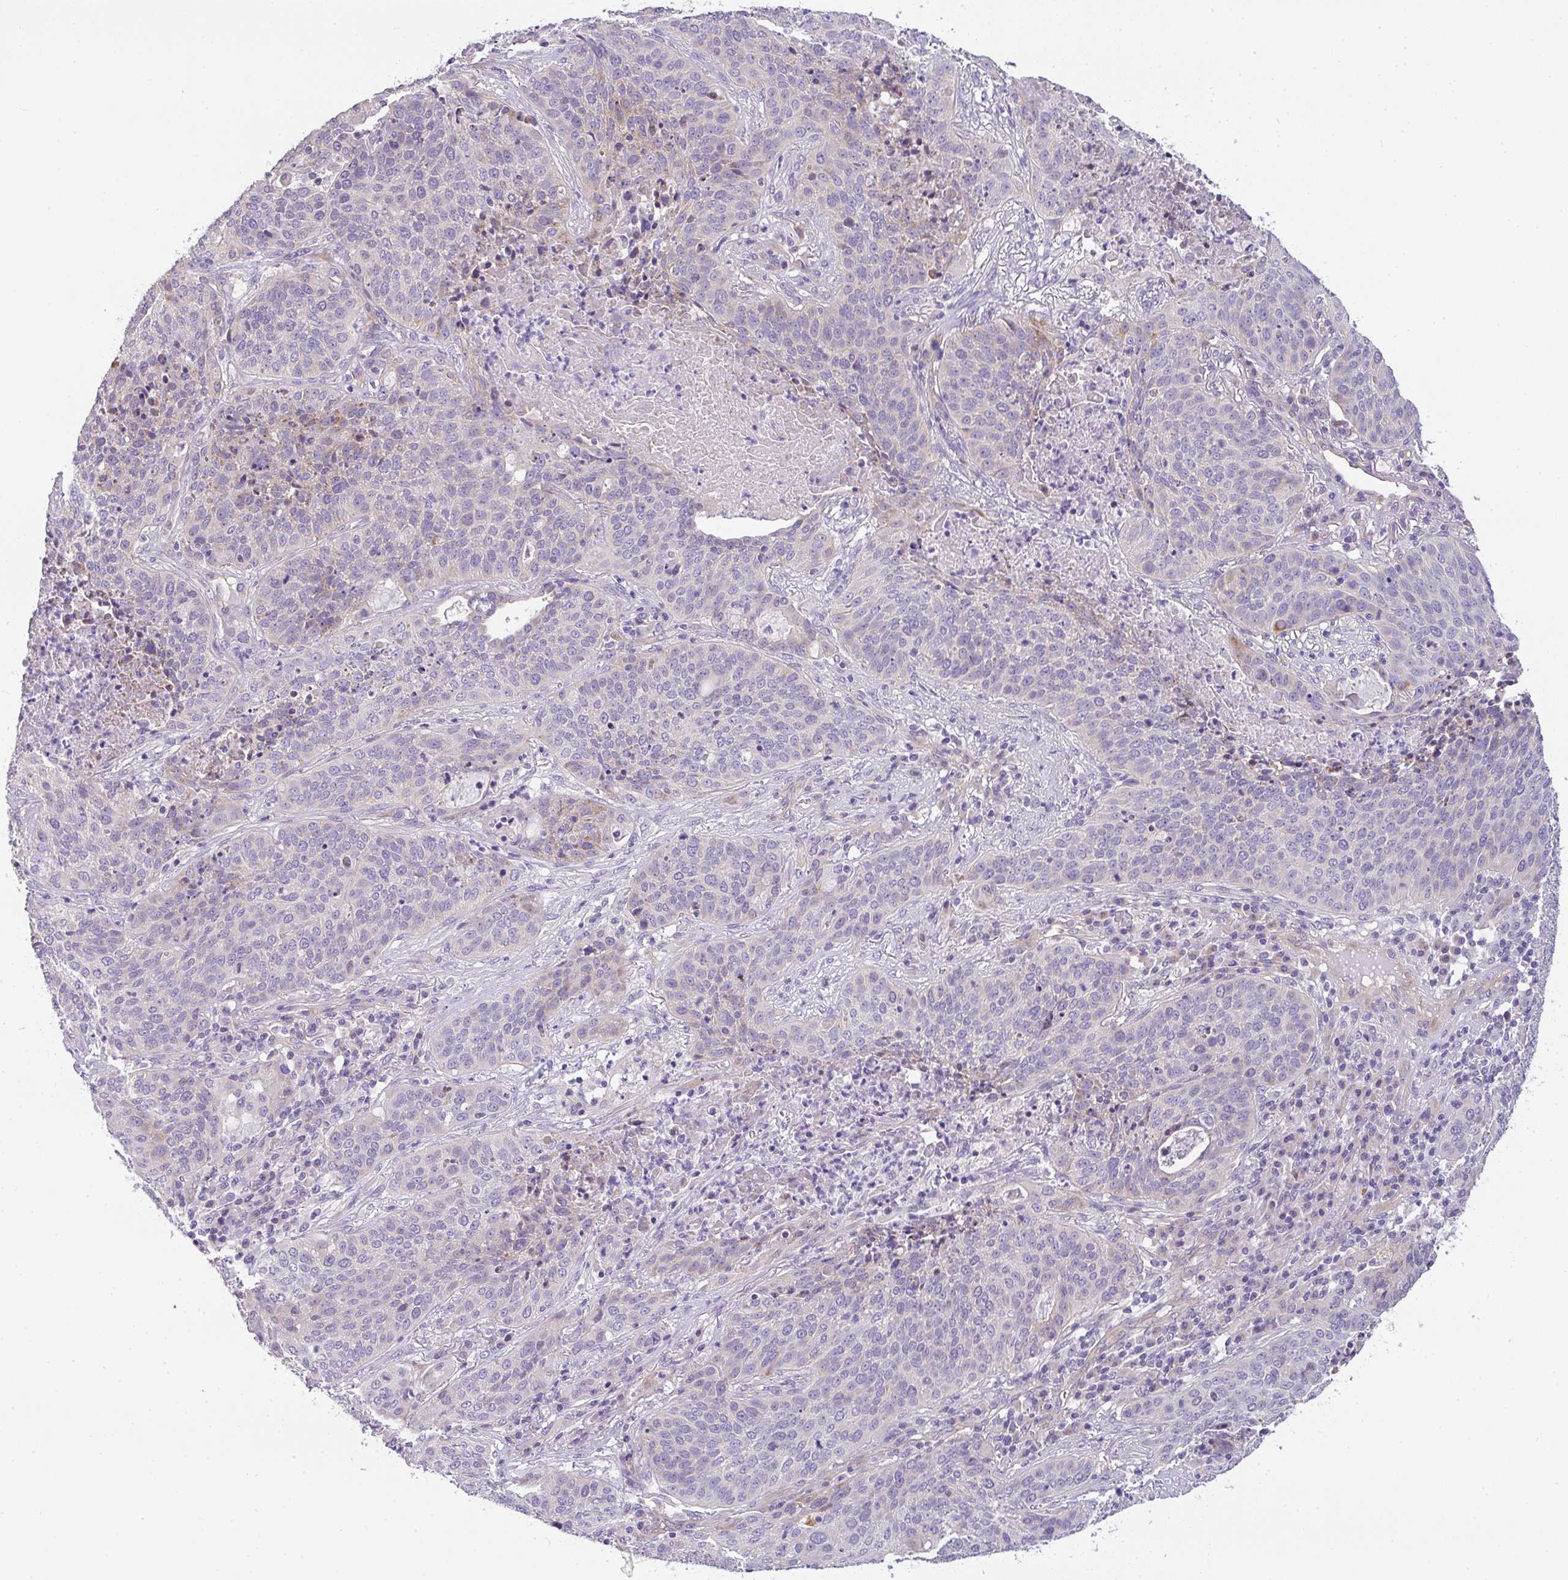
{"staining": {"intensity": "weak", "quantity": "<25%", "location": "cytoplasmic/membranous"}, "tissue": "lung cancer", "cell_type": "Tumor cells", "image_type": "cancer", "snomed": [{"axis": "morphology", "description": "Squamous cell carcinoma, NOS"}, {"axis": "topography", "description": "Lung"}], "caption": "IHC of human squamous cell carcinoma (lung) reveals no staining in tumor cells.", "gene": "FILIP1", "patient": {"sex": "male", "age": 63}}